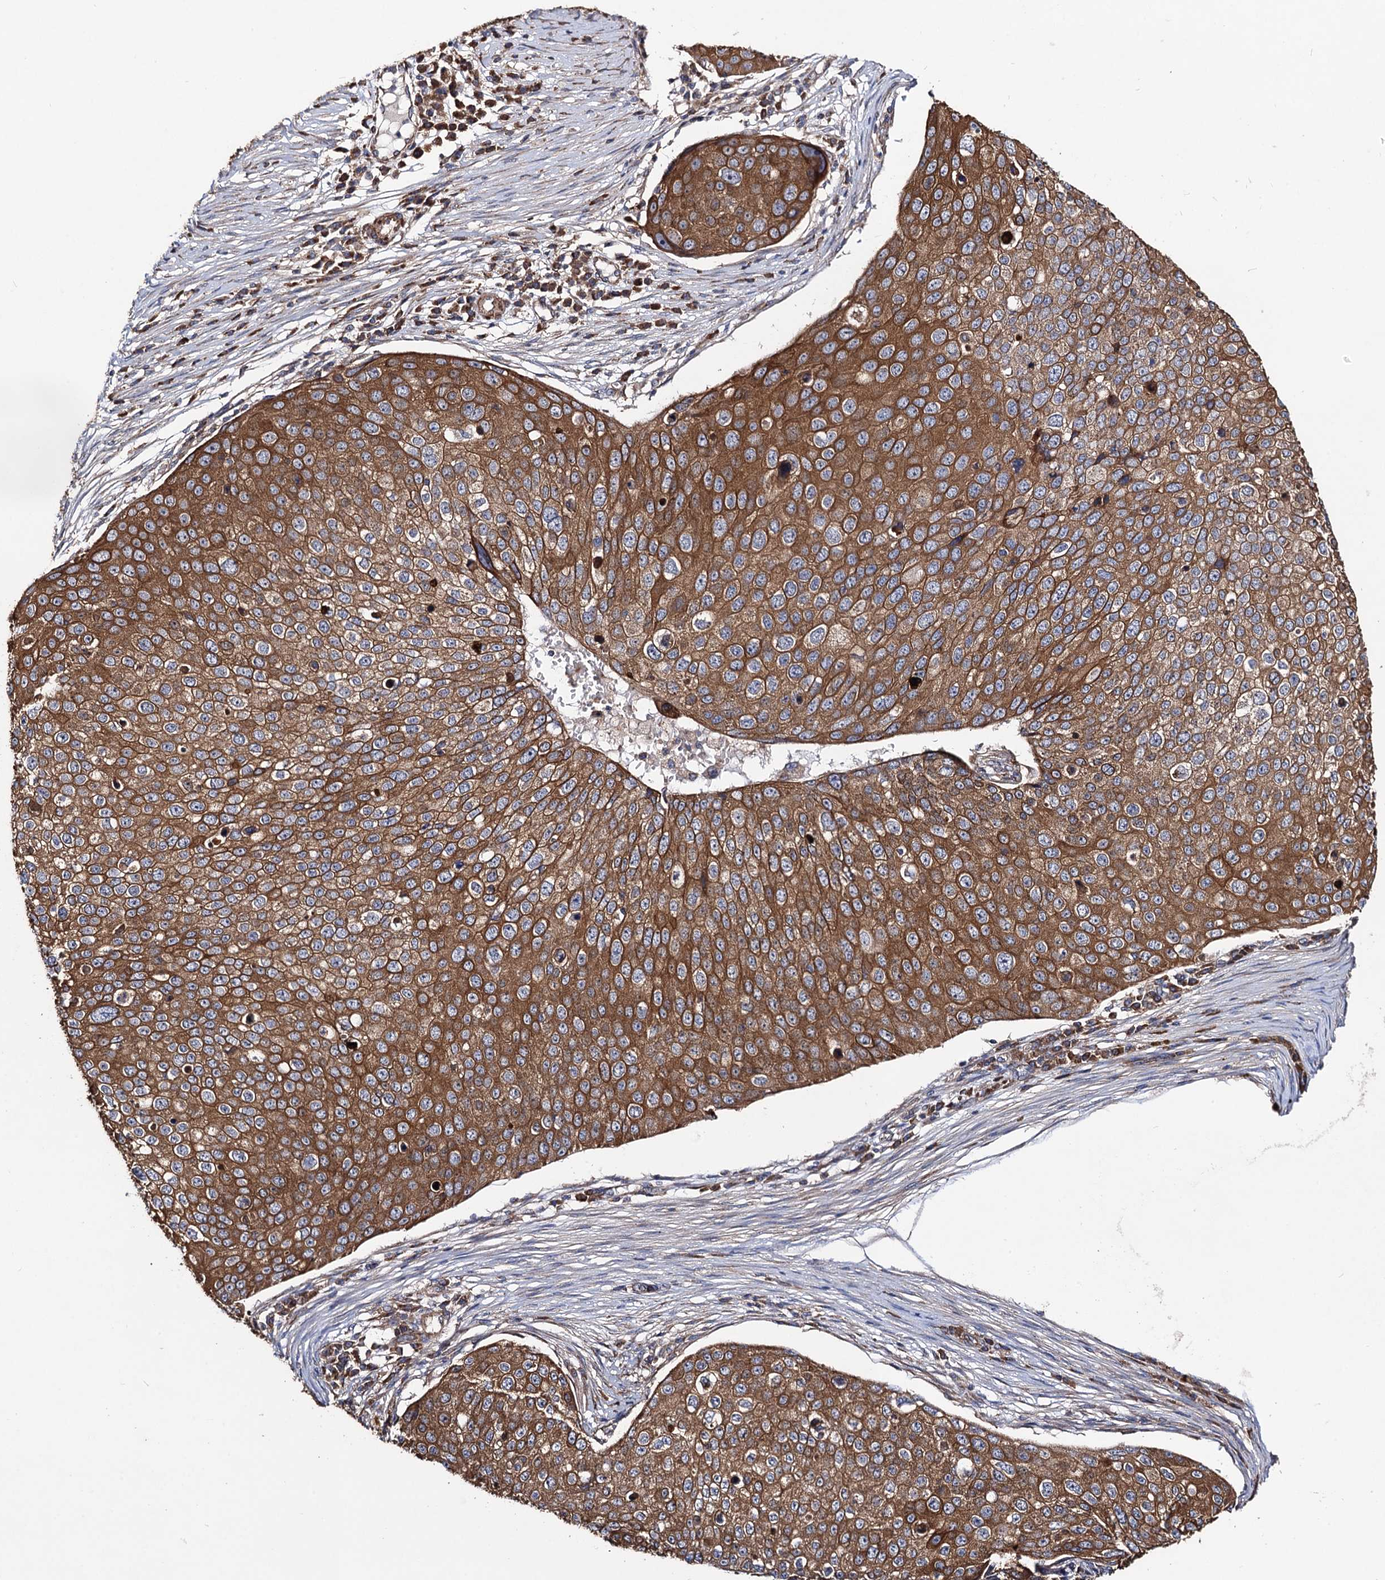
{"staining": {"intensity": "strong", "quantity": "25%-75%", "location": "cytoplasmic/membranous"}, "tissue": "skin cancer", "cell_type": "Tumor cells", "image_type": "cancer", "snomed": [{"axis": "morphology", "description": "Squamous cell carcinoma, NOS"}, {"axis": "topography", "description": "Skin"}], "caption": "Squamous cell carcinoma (skin) stained for a protein (brown) shows strong cytoplasmic/membranous positive staining in about 25%-75% of tumor cells.", "gene": "DYDC1", "patient": {"sex": "male", "age": 71}}